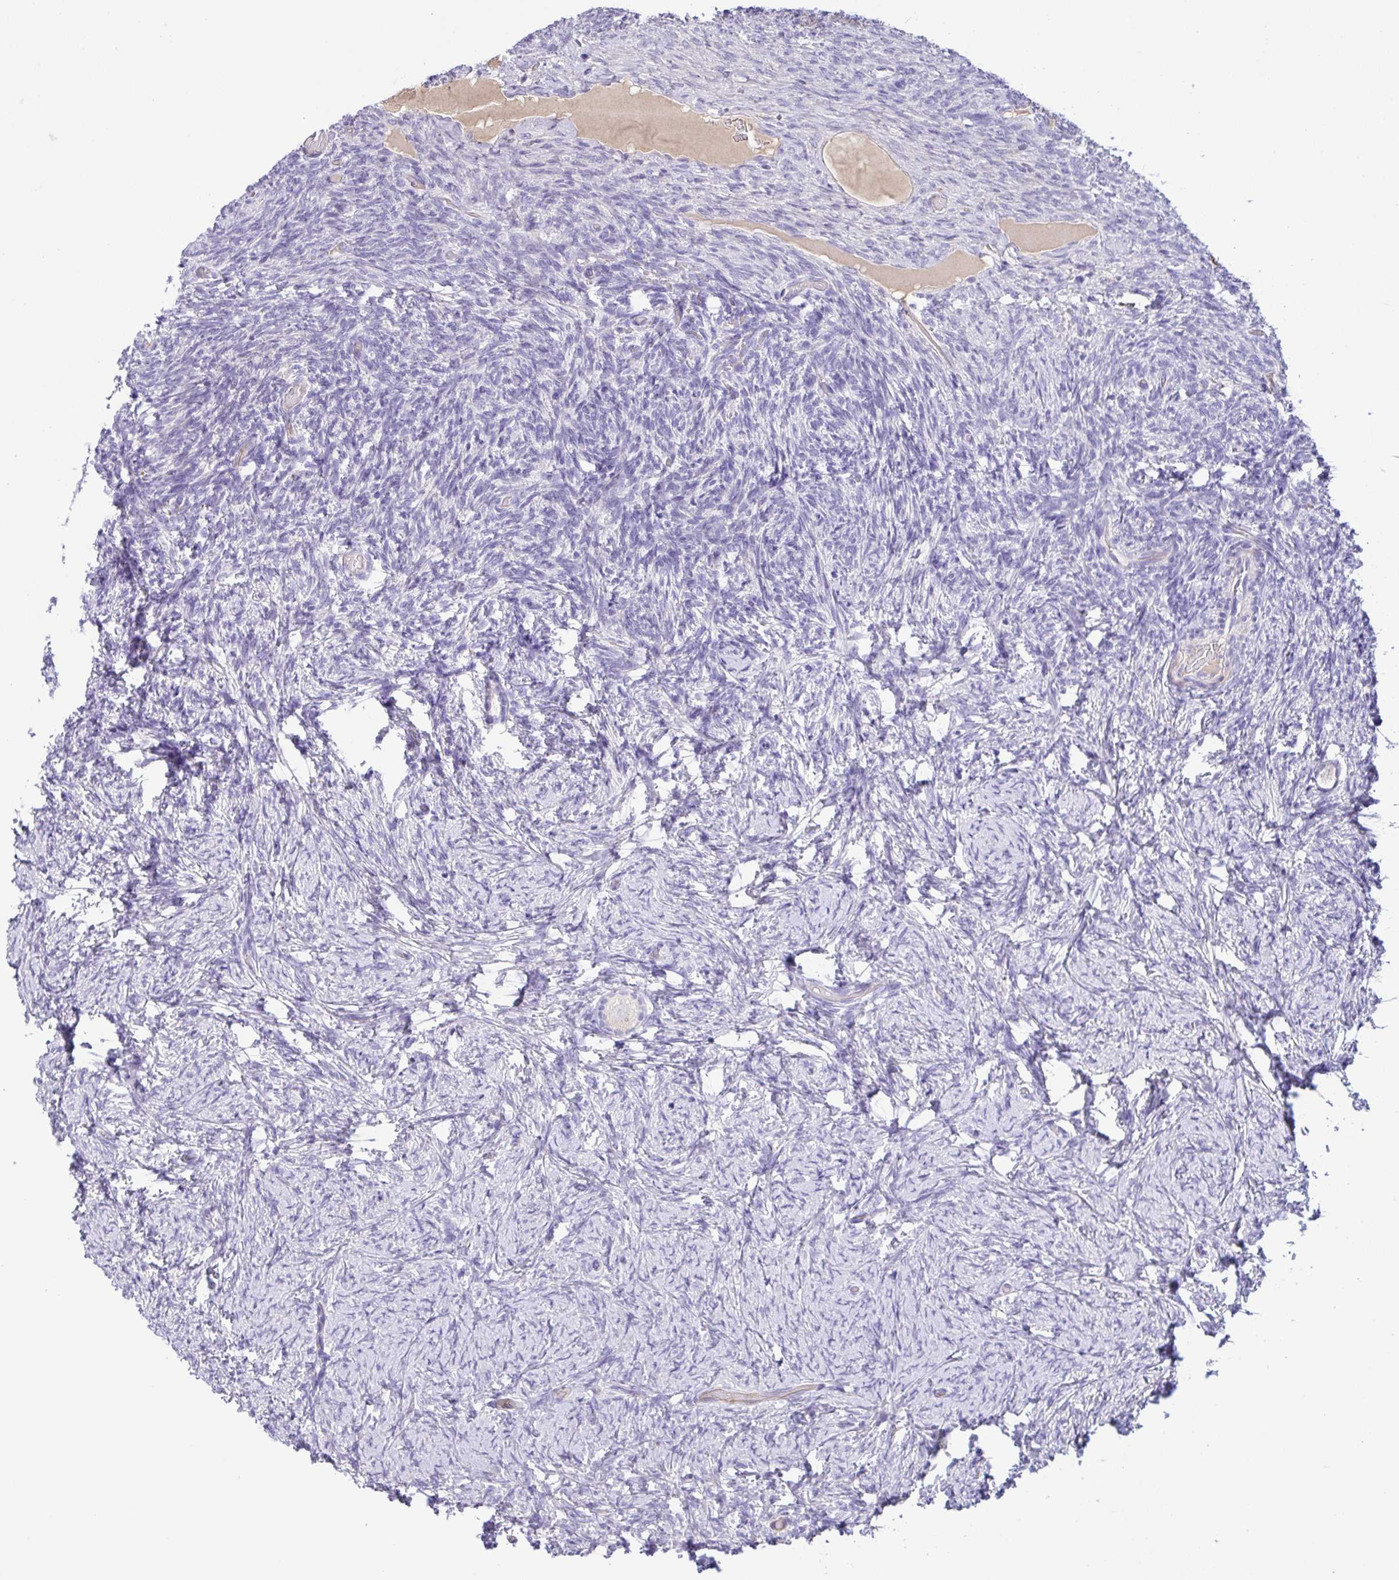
{"staining": {"intensity": "negative", "quantity": "none", "location": "none"}, "tissue": "ovary", "cell_type": "Follicle cells", "image_type": "normal", "snomed": [{"axis": "morphology", "description": "Normal tissue, NOS"}, {"axis": "topography", "description": "Ovary"}], "caption": "Immunohistochemistry (IHC) of unremarkable ovary exhibits no positivity in follicle cells.", "gene": "FBXL20", "patient": {"sex": "female", "age": 34}}